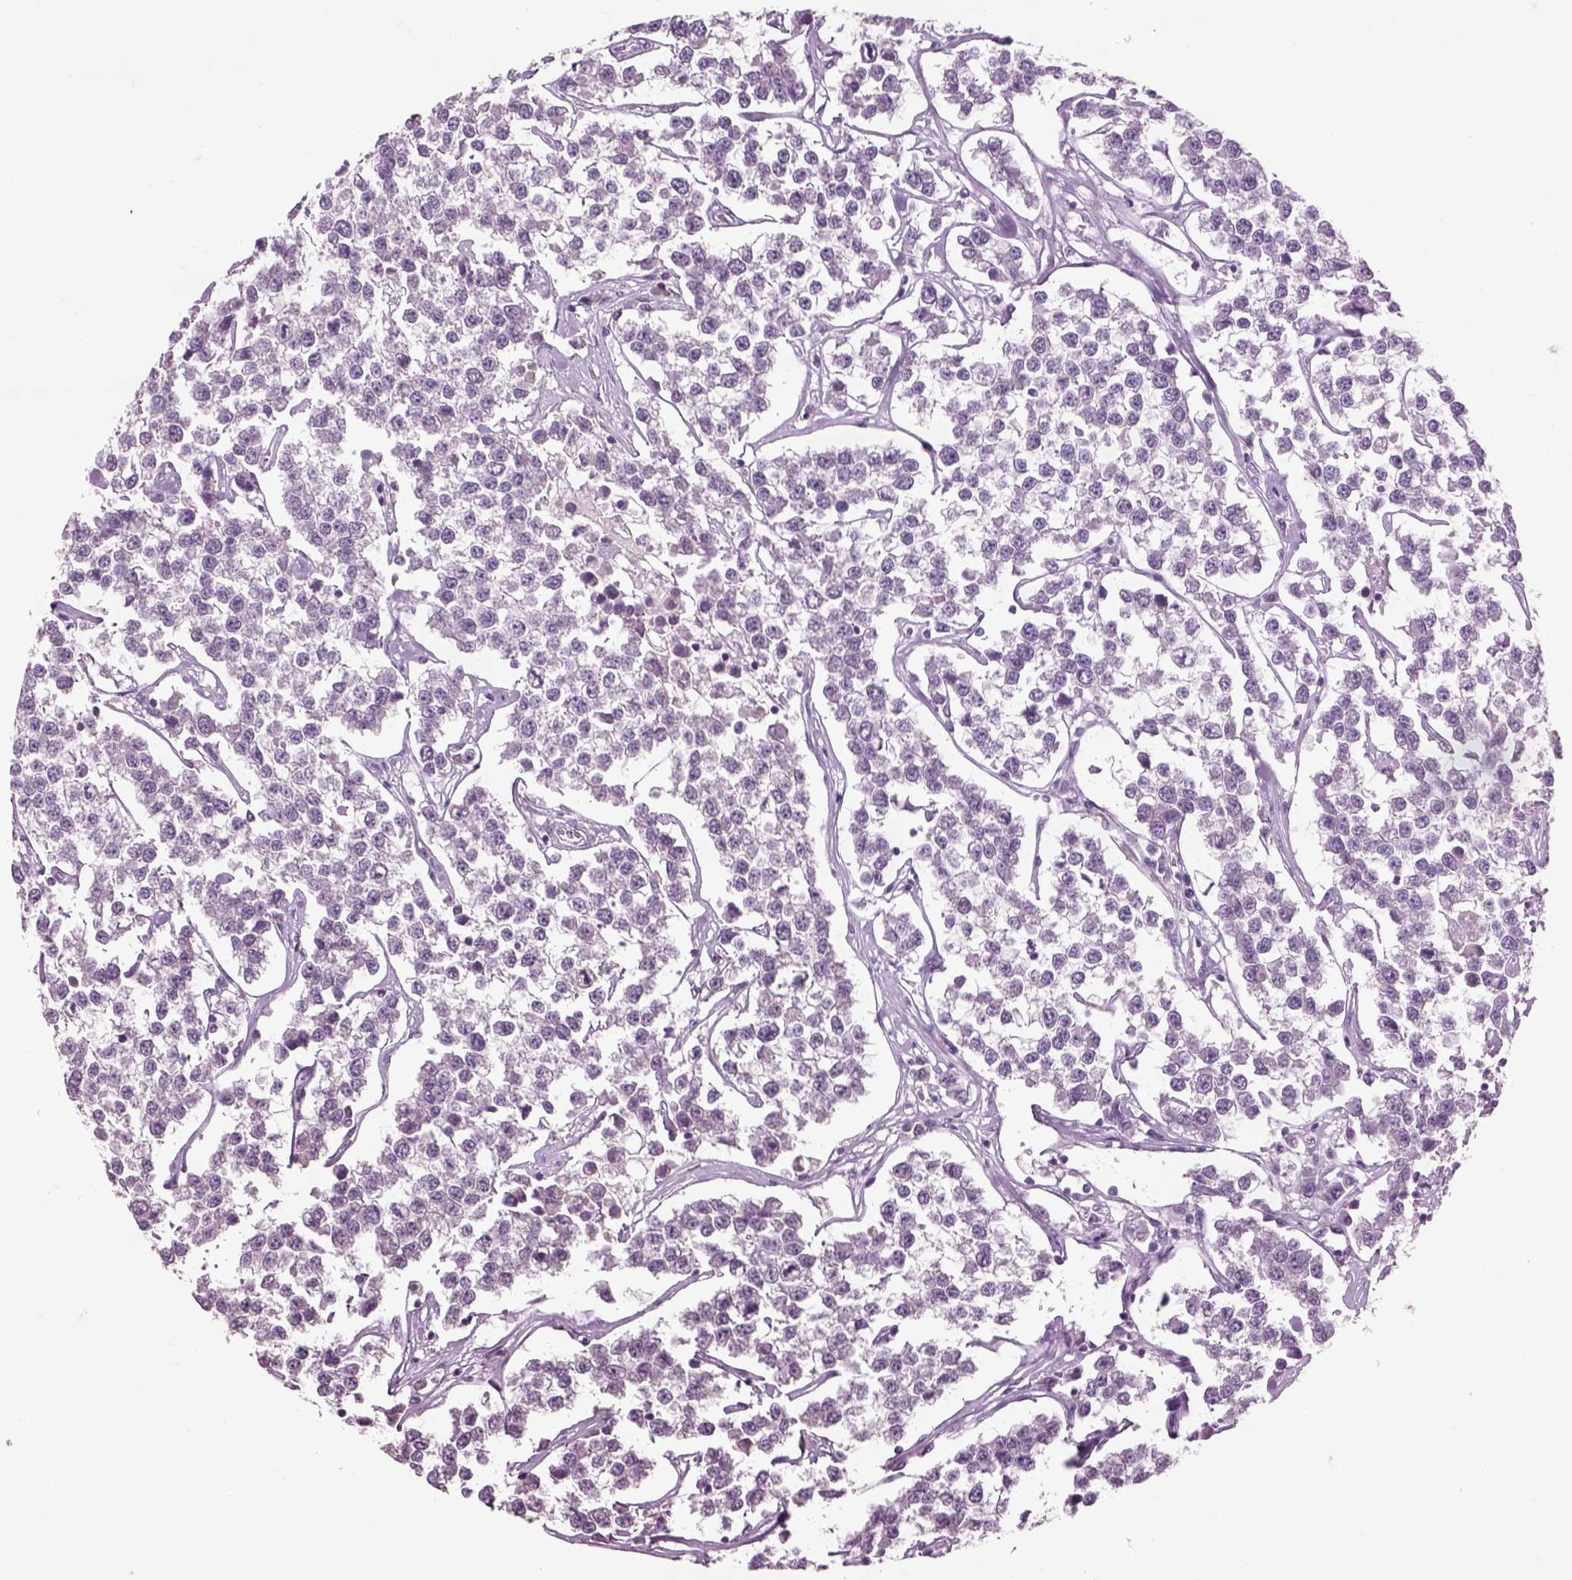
{"staining": {"intensity": "negative", "quantity": "none", "location": "none"}, "tissue": "testis cancer", "cell_type": "Tumor cells", "image_type": "cancer", "snomed": [{"axis": "morphology", "description": "Seminoma, NOS"}, {"axis": "topography", "description": "Testis"}], "caption": "The micrograph exhibits no significant positivity in tumor cells of testis cancer.", "gene": "CHGB", "patient": {"sex": "male", "age": 59}}